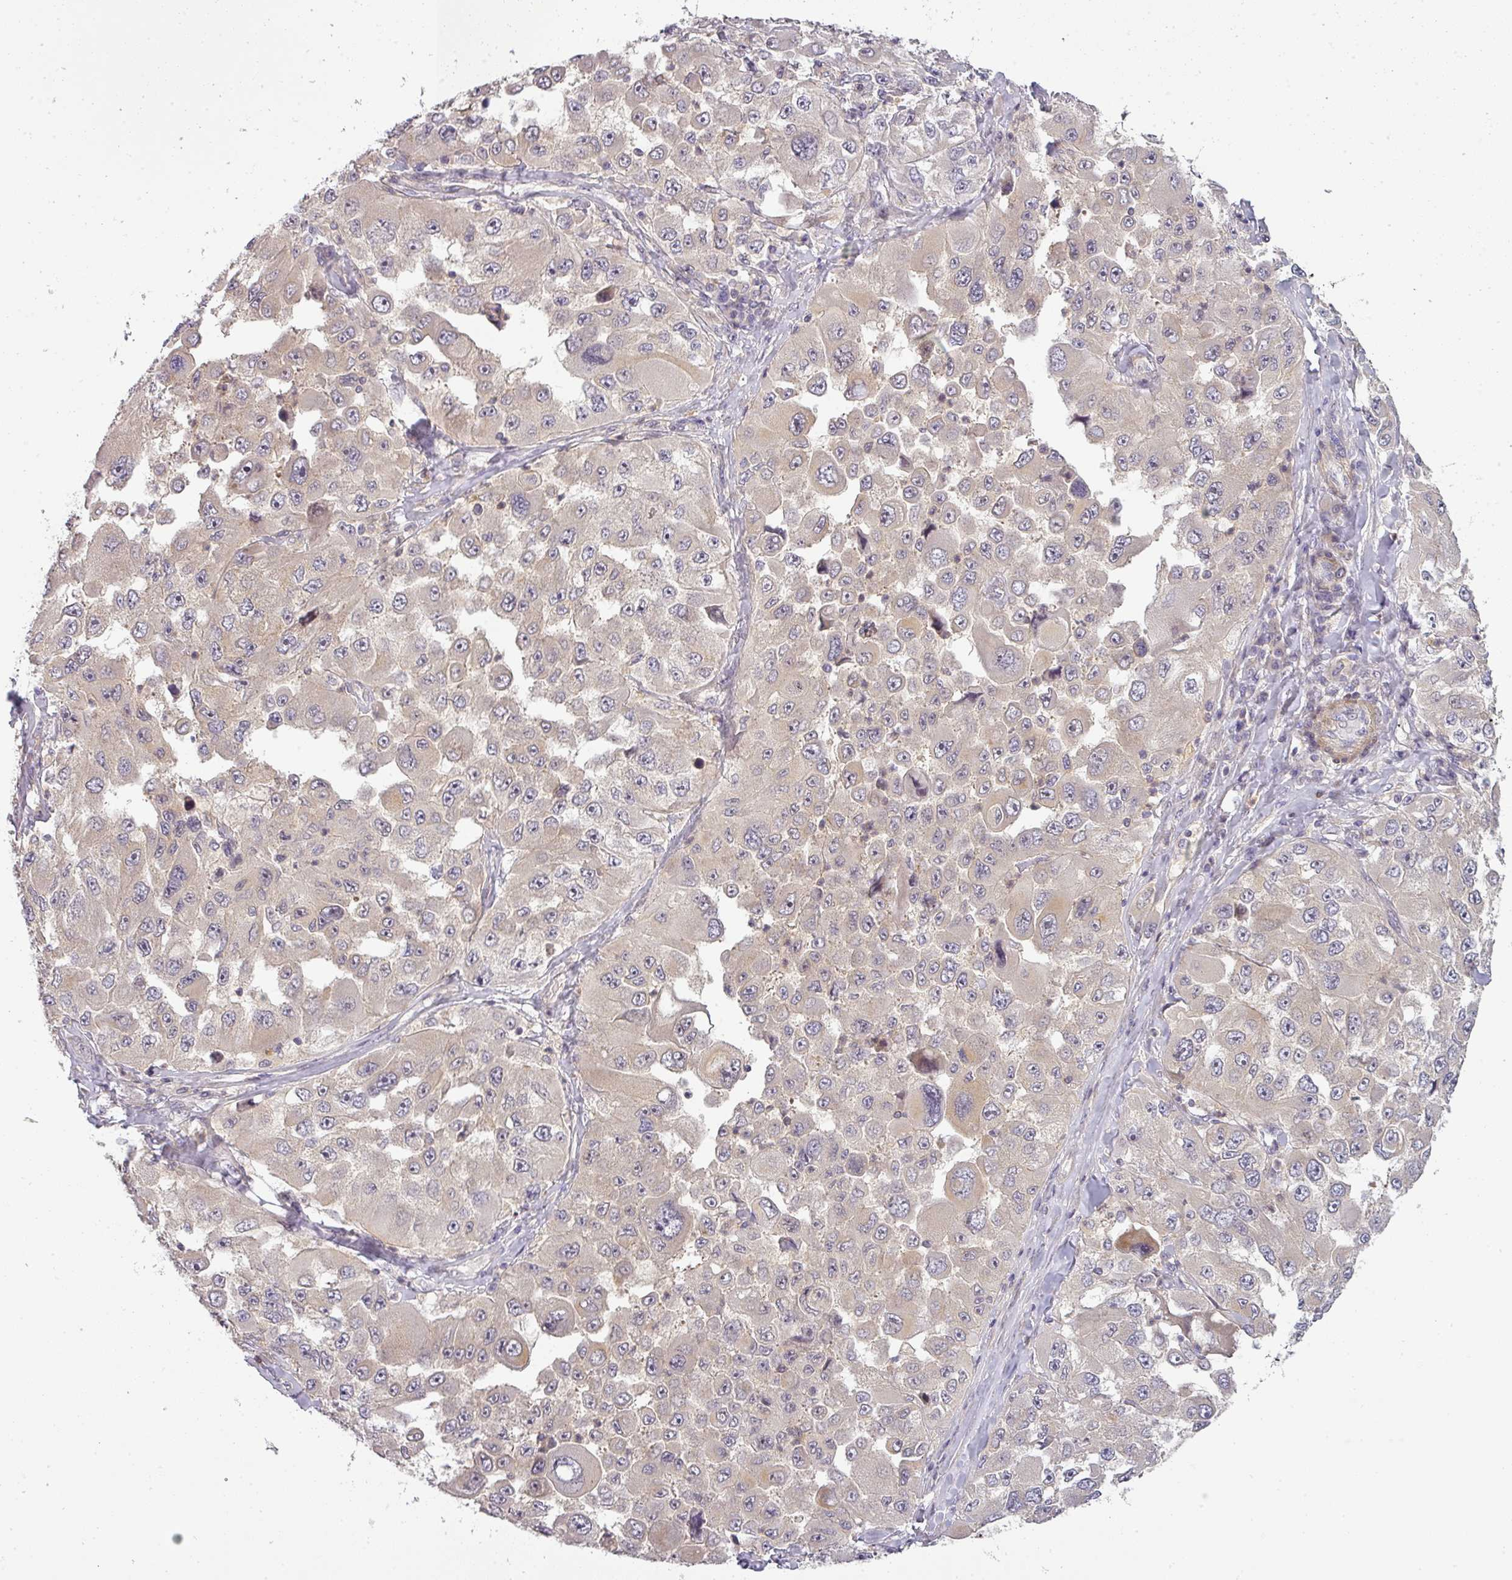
{"staining": {"intensity": "negative", "quantity": "none", "location": "none"}, "tissue": "melanoma", "cell_type": "Tumor cells", "image_type": "cancer", "snomed": [{"axis": "morphology", "description": "Malignant melanoma, Metastatic site"}, {"axis": "topography", "description": "Lymph node"}], "caption": "Immunohistochemical staining of melanoma reveals no significant expression in tumor cells.", "gene": "NIN", "patient": {"sex": "male", "age": 62}}